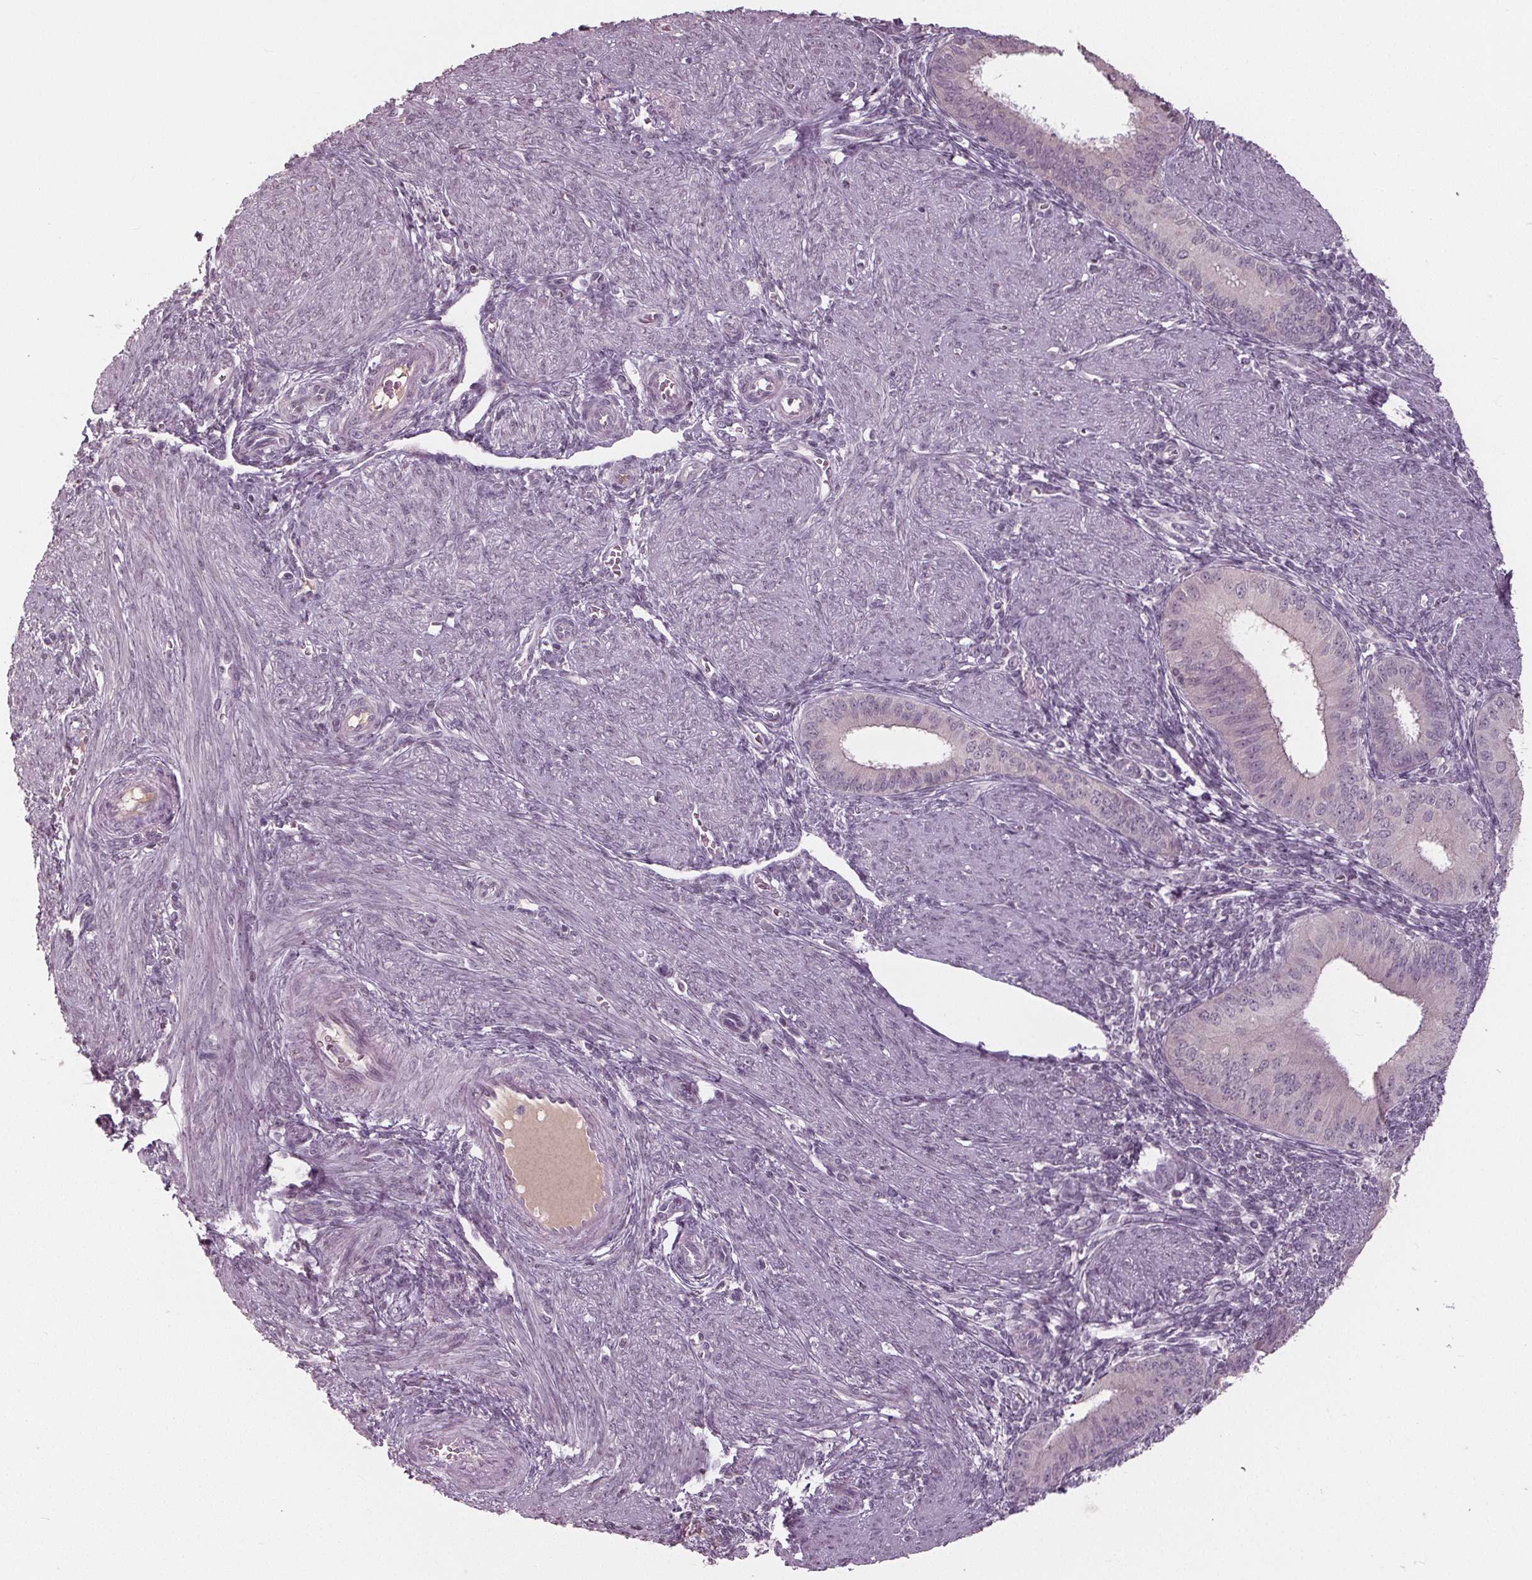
{"staining": {"intensity": "negative", "quantity": "none", "location": "none"}, "tissue": "endometrium", "cell_type": "Cells in endometrial stroma", "image_type": "normal", "snomed": [{"axis": "morphology", "description": "Normal tissue, NOS"}, {"axis": "topography", "description": "Endometrium"}], "caption": "DAB immunohistochemical staining of unremarkable human endometrium displays no significant expression in cells in endometrial stroma.", "gene": "CXCL16", "patient": {"sex": "female", "age": 39}}